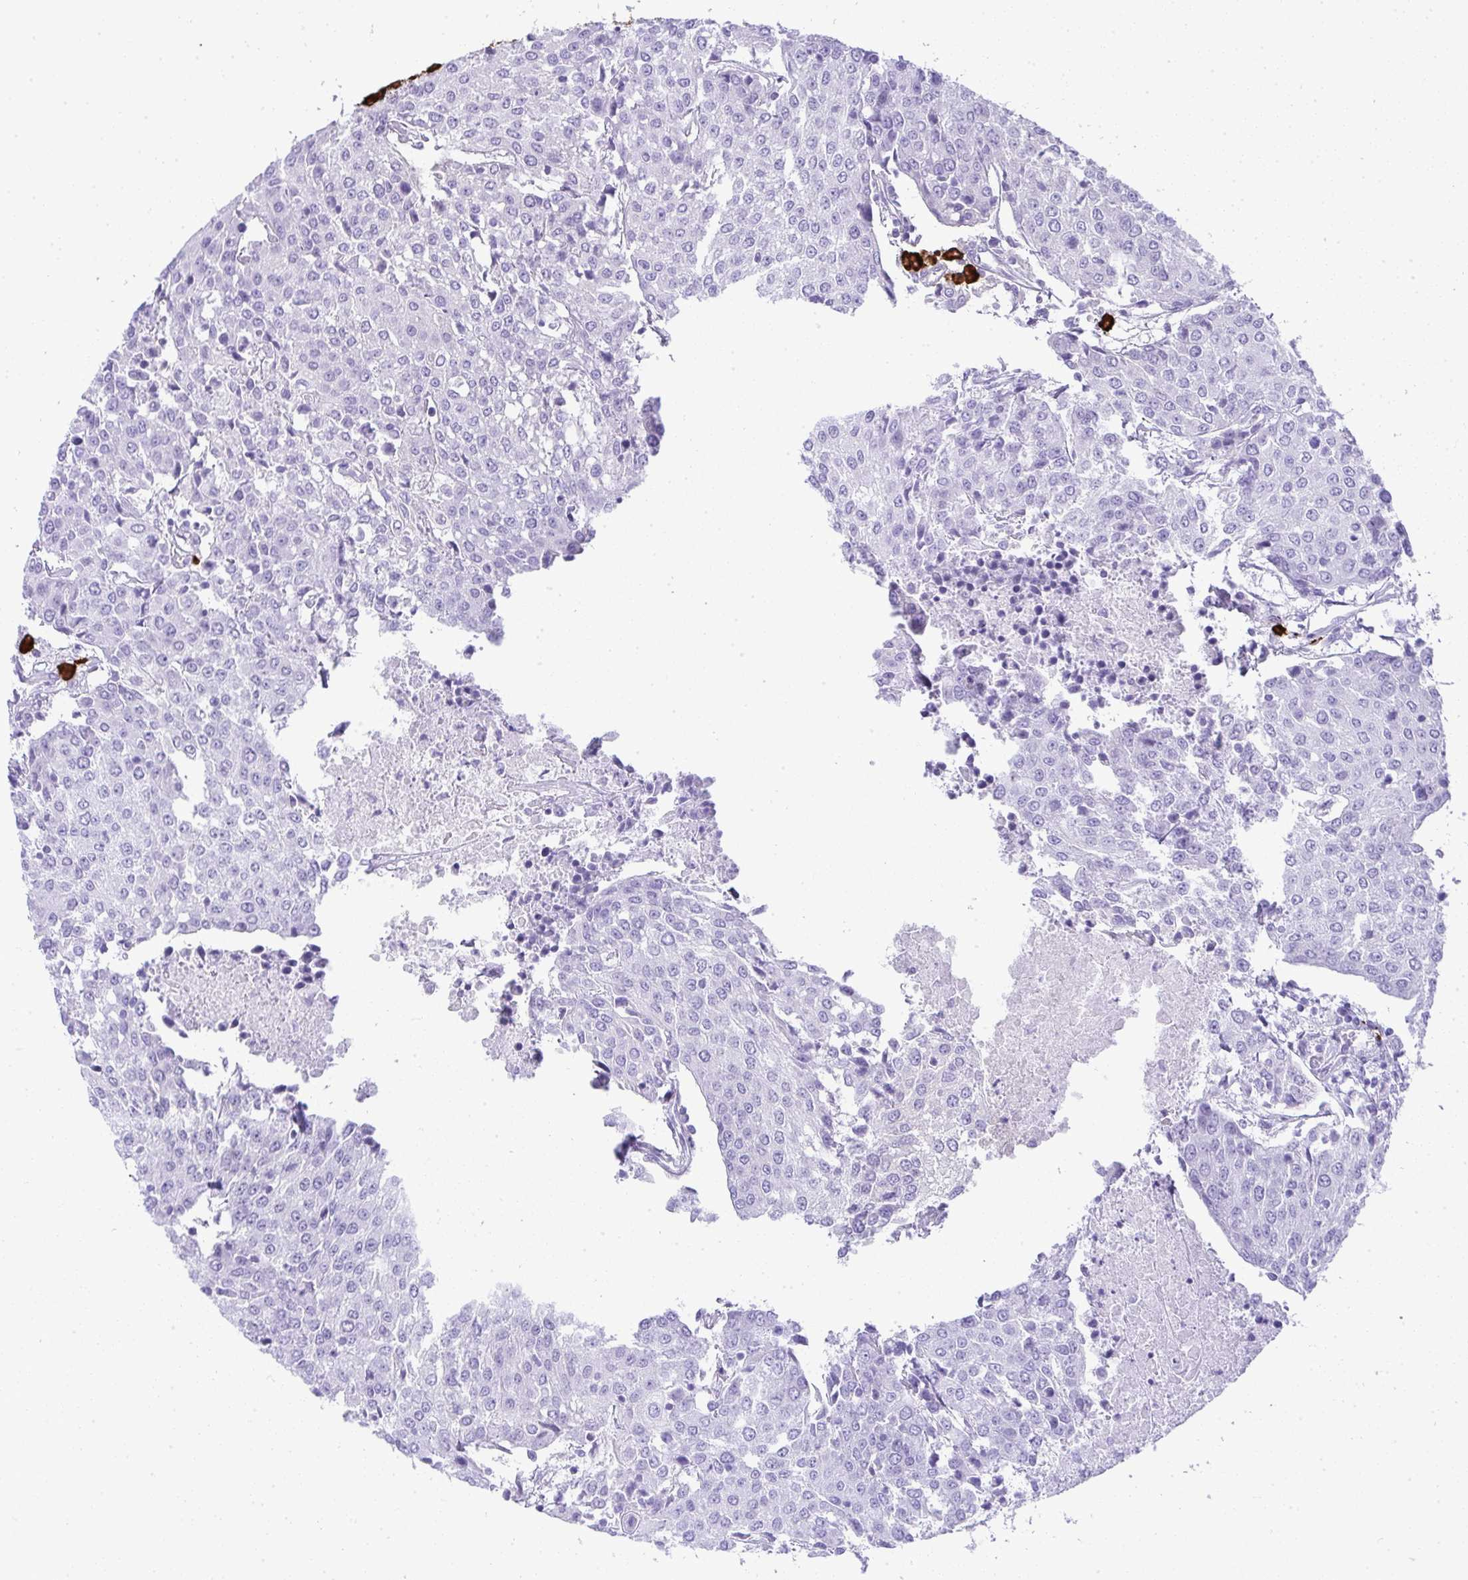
{"staining": {"intensity": "negative", "quantity": "none", "location": "none"}, "tissue": "urothelial cancer", "cell_type": "Tumor cells", "image_type": "cancer", "snomed": [{"axis": "morphology", "description": "Urothelial carcinoma, High grade"}, {"axis": "topography", "description": "Urinary bladder"}], "caption": "Human urothelial carcinoma (high-grade) stained for a protein using immunohistochemistry displays no positivity in tumor cells.", "gene": "CDADC1", "patient": {"sex": "female", "age": 85}}